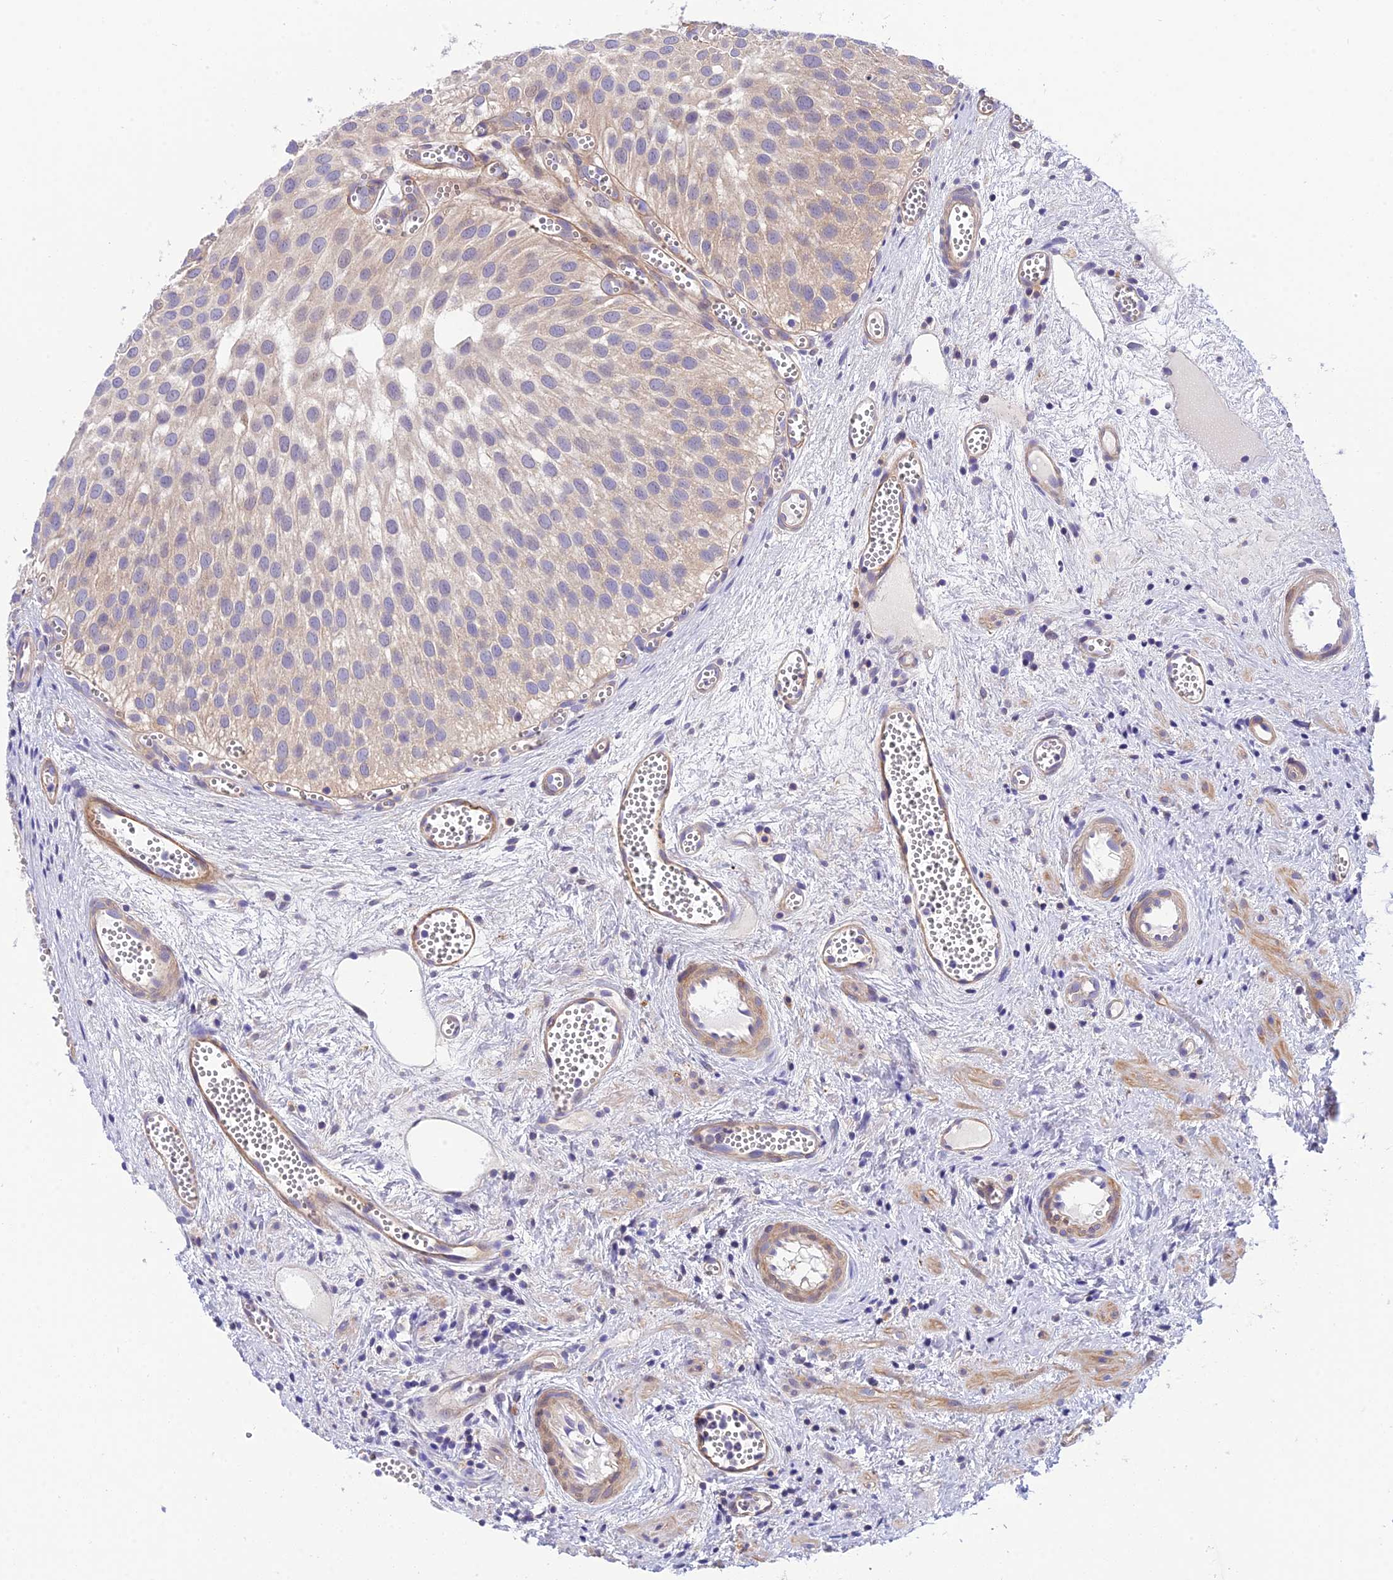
{"staining": {"intensity": "weak", "quantity": "25%-75%", "location": "cytoplasmic/membranous"}, "tissue": "urothelial cancer", "cell_type": "Tumor cells", "image_type": "cancer", "snomed": [{"axis": "morphology", "description": "Urothelial carcinoma, Low grade"}, {"axis": "topography", "description": "Urinary bladder"}], "caption": "Urothelial carcinoma (low-grade) tissue displays weak cytoplasmic/membranous positivity in approximately 25%-75% of tumor cells", "gene": "TRIM43B", "patient": {"sex": "male", "age": 88}}